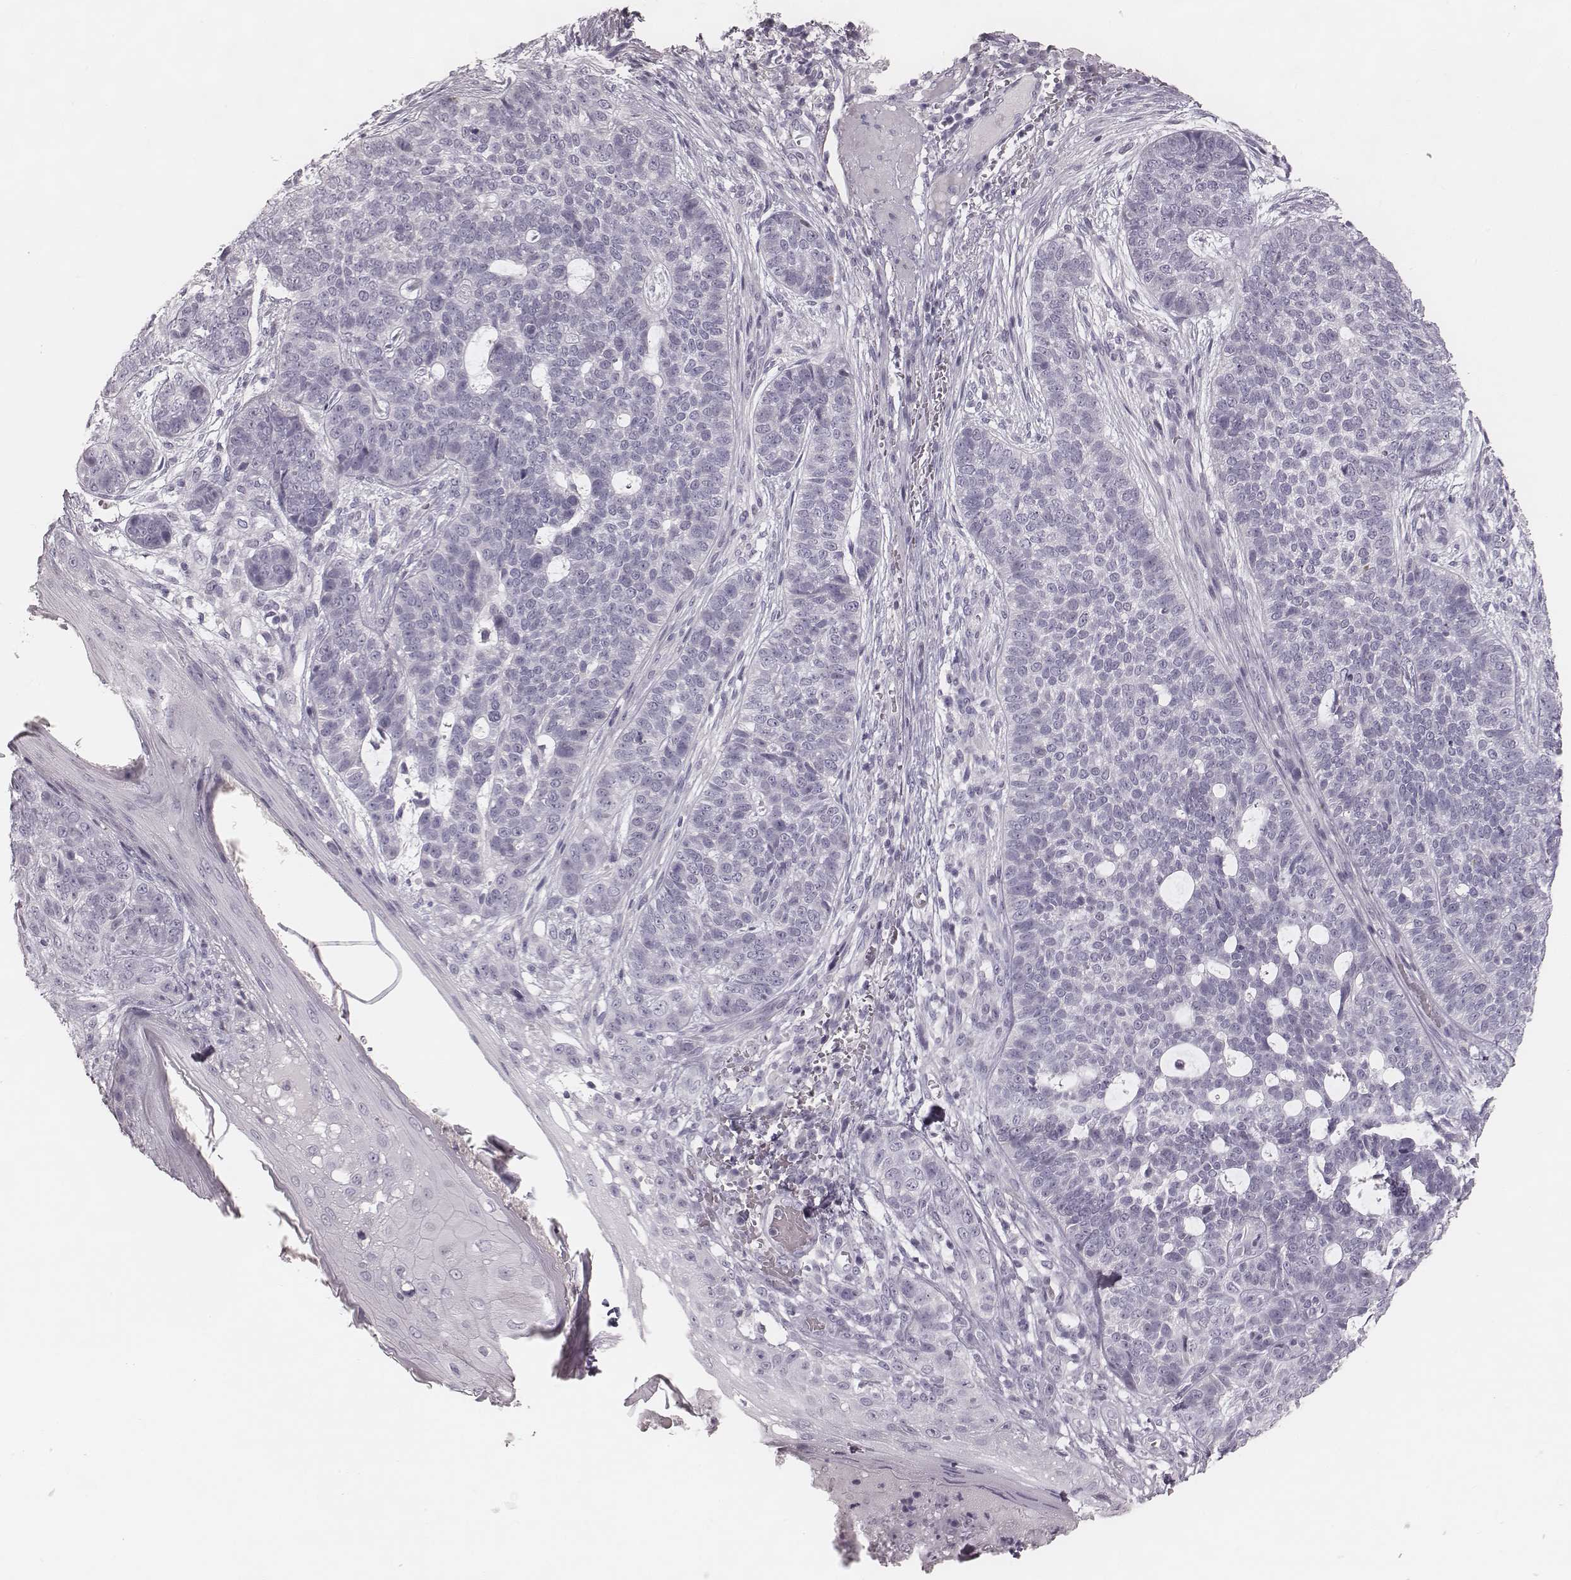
{"staining": {"intensity": "negative", "quantity": "none", "location": "none"}, "tissue": "skin cancer", "cell_type": "Tumor cells", "image_type": "cancer", "snomed": [{"axis": "morphology", "description": "Basal cell carcinoma"}, {"axis": "topography", "description": "Skin"}], "caption": "Tumor cells show no significant protein expression in basal cell carcinoma (skin). (Stains: DAB immunohistochemistry (IHC) with hematoxylin counter stain, Microscopy: brightfield microscopy at high magnification).", "gene": "SPA17", "patient": {"sex": "female", "age": 69}}